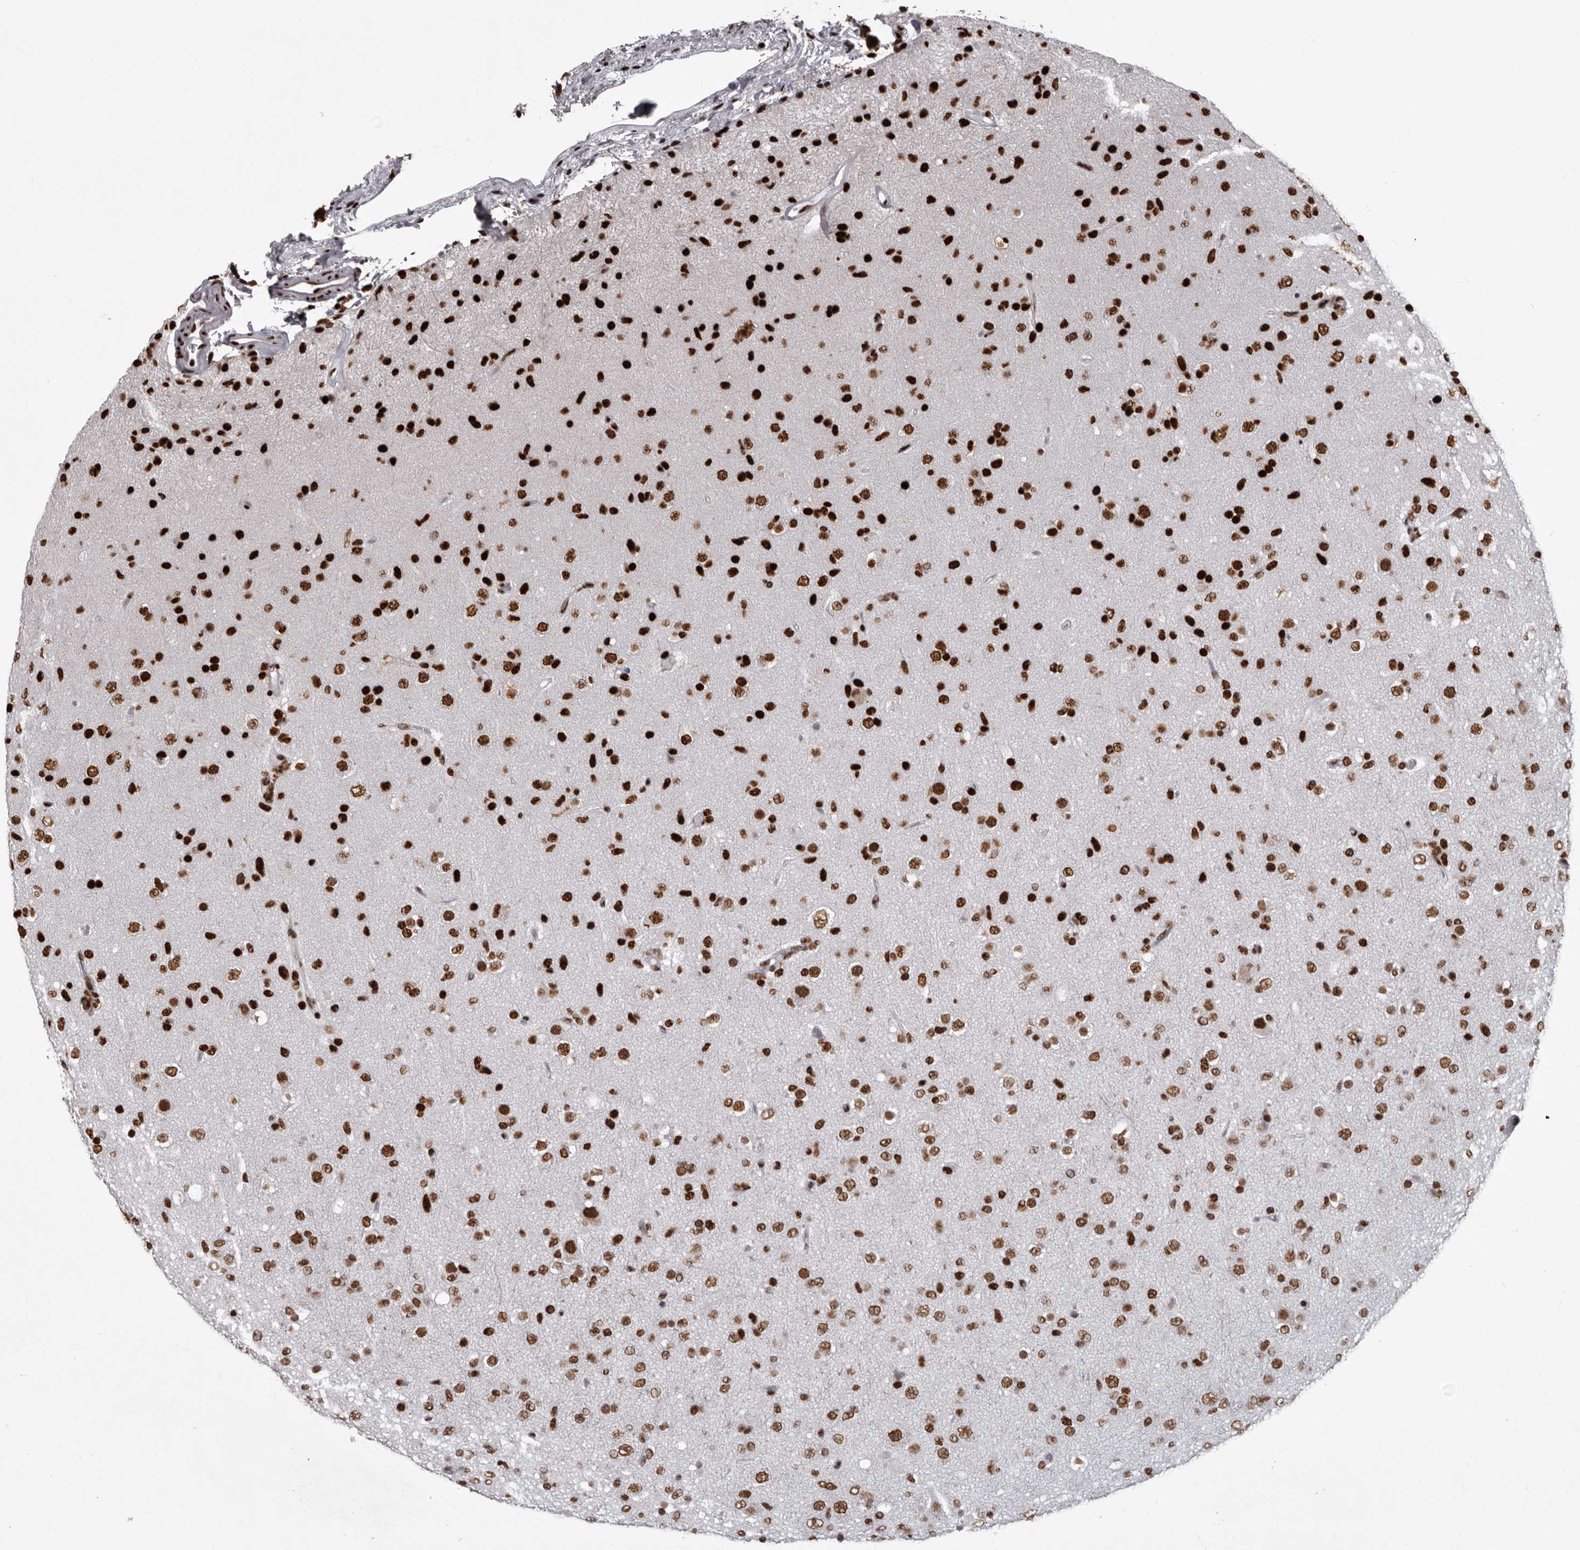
{"staining": {"intensity": "strong", "quantity": ">75%", "location": "nuclear"}, "tissue": "glioma", "cell_type": "Tumor cells", "image_type": "cancer", "snomed": [{"axis": "morphology", "description": "Glioma, malignant, Low grade"}, {"axis": "topography", "description": "Brain"}], "caption": "The image shows a brown stain indicating the presence of a protein in the nuclear of tumor cells in malignant low-grade glioma.", "gene": "NUMA1", "patient": {"sex": "male", "age": 65}}